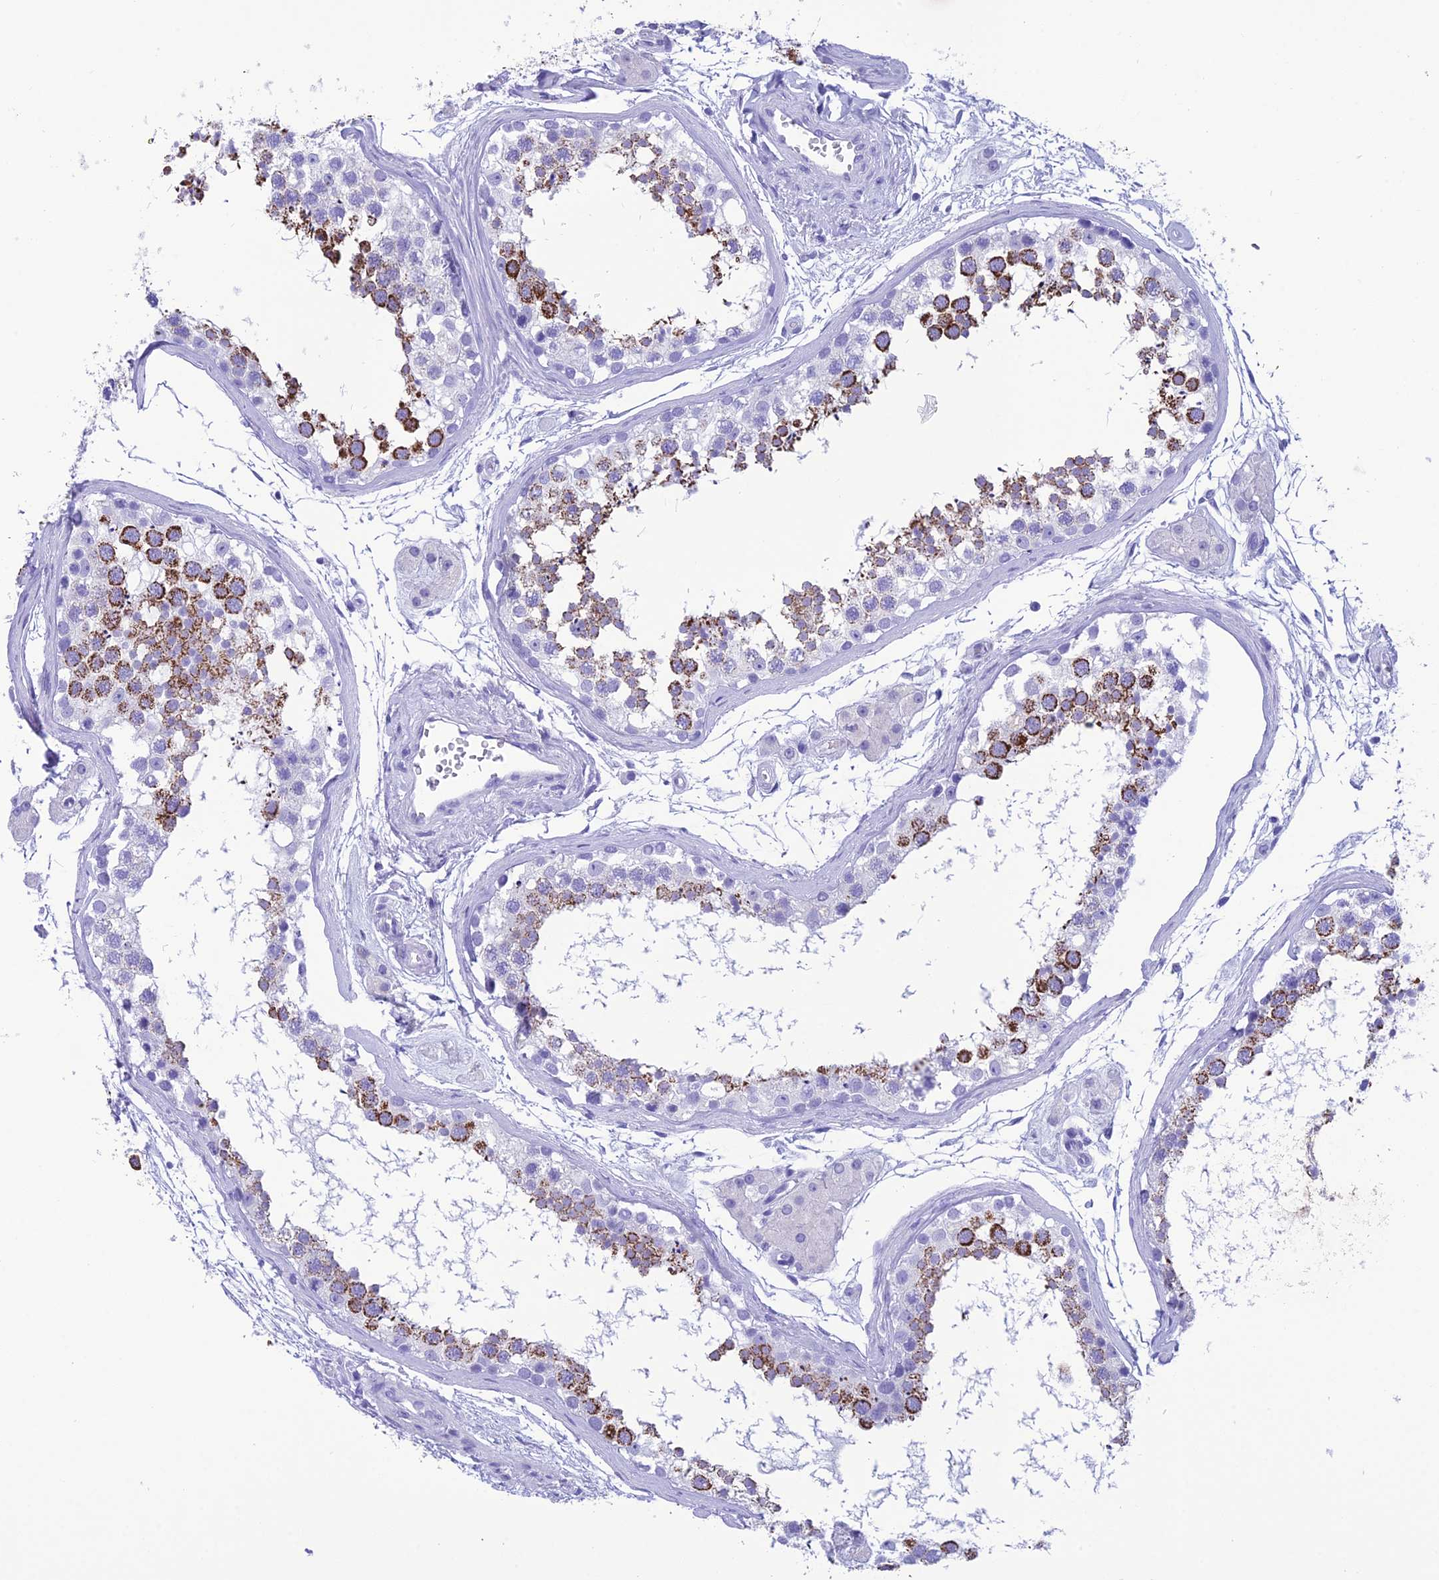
{"staining": {"intensity": "strong", "quantity": "25%-75%", "location": "cytoplasmic/membranous"}, "tissue": "testis", "cell_type": "Cells in seminiferous ducts", "image_type": "normal", "snomed": [{"axis": "morphology", "description": "Normal tissue, NOS"}, {"axis": "topography", "description": "Testis"}], "caption": "IHC (DAB) staining of normal human testis demonstrates strong cytoplasmic/membranous protein positivity in about 25%-75% of cells in seminiferous ducts.", "gene": "TRAM1L1", "patient": {"sex": "male", "age": 56}}